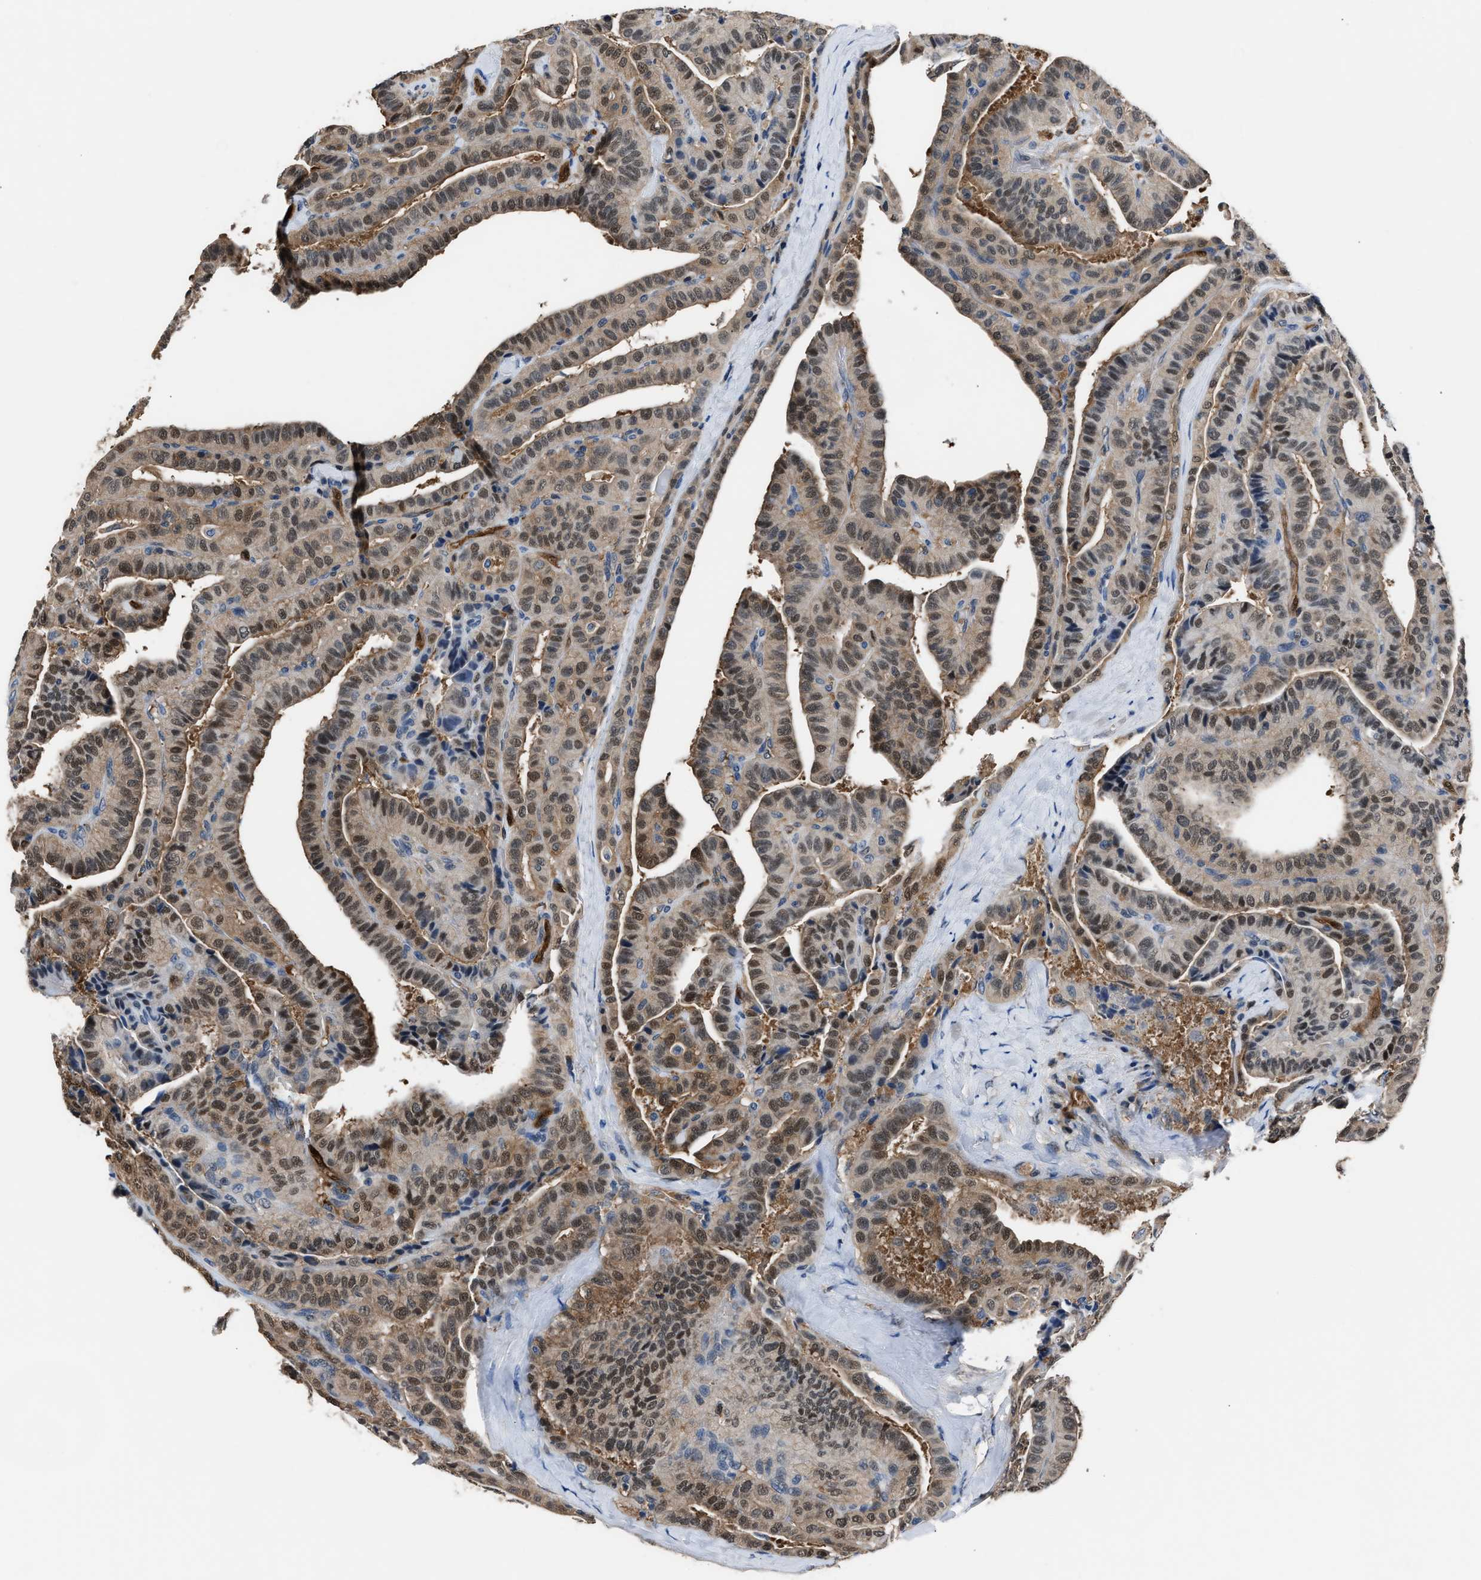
{"staining": {"intensity": "moderate", "quantity": "25%-75%", "location": "cytoplasmic/membranous,nuclear"}, "tissue": "thyroid cancer", "cell_type": "Tumor cells", "image_type": "cancer", "snomed": [{"axis": "morphology", "description": "Papillary adenocarcinoma, NOS"}, {"axis": "topography", "description": "Thyroid gland"}], "caption": "Thyroid papillary adenocarcinoma stained for a protein (brown) displays moderate cytoplasmic/membranous and nuclear positive staining in about 25%-75% of tumor cells.", "gene": "PPA1", "patient": {"sex": "male", "age": 77}}